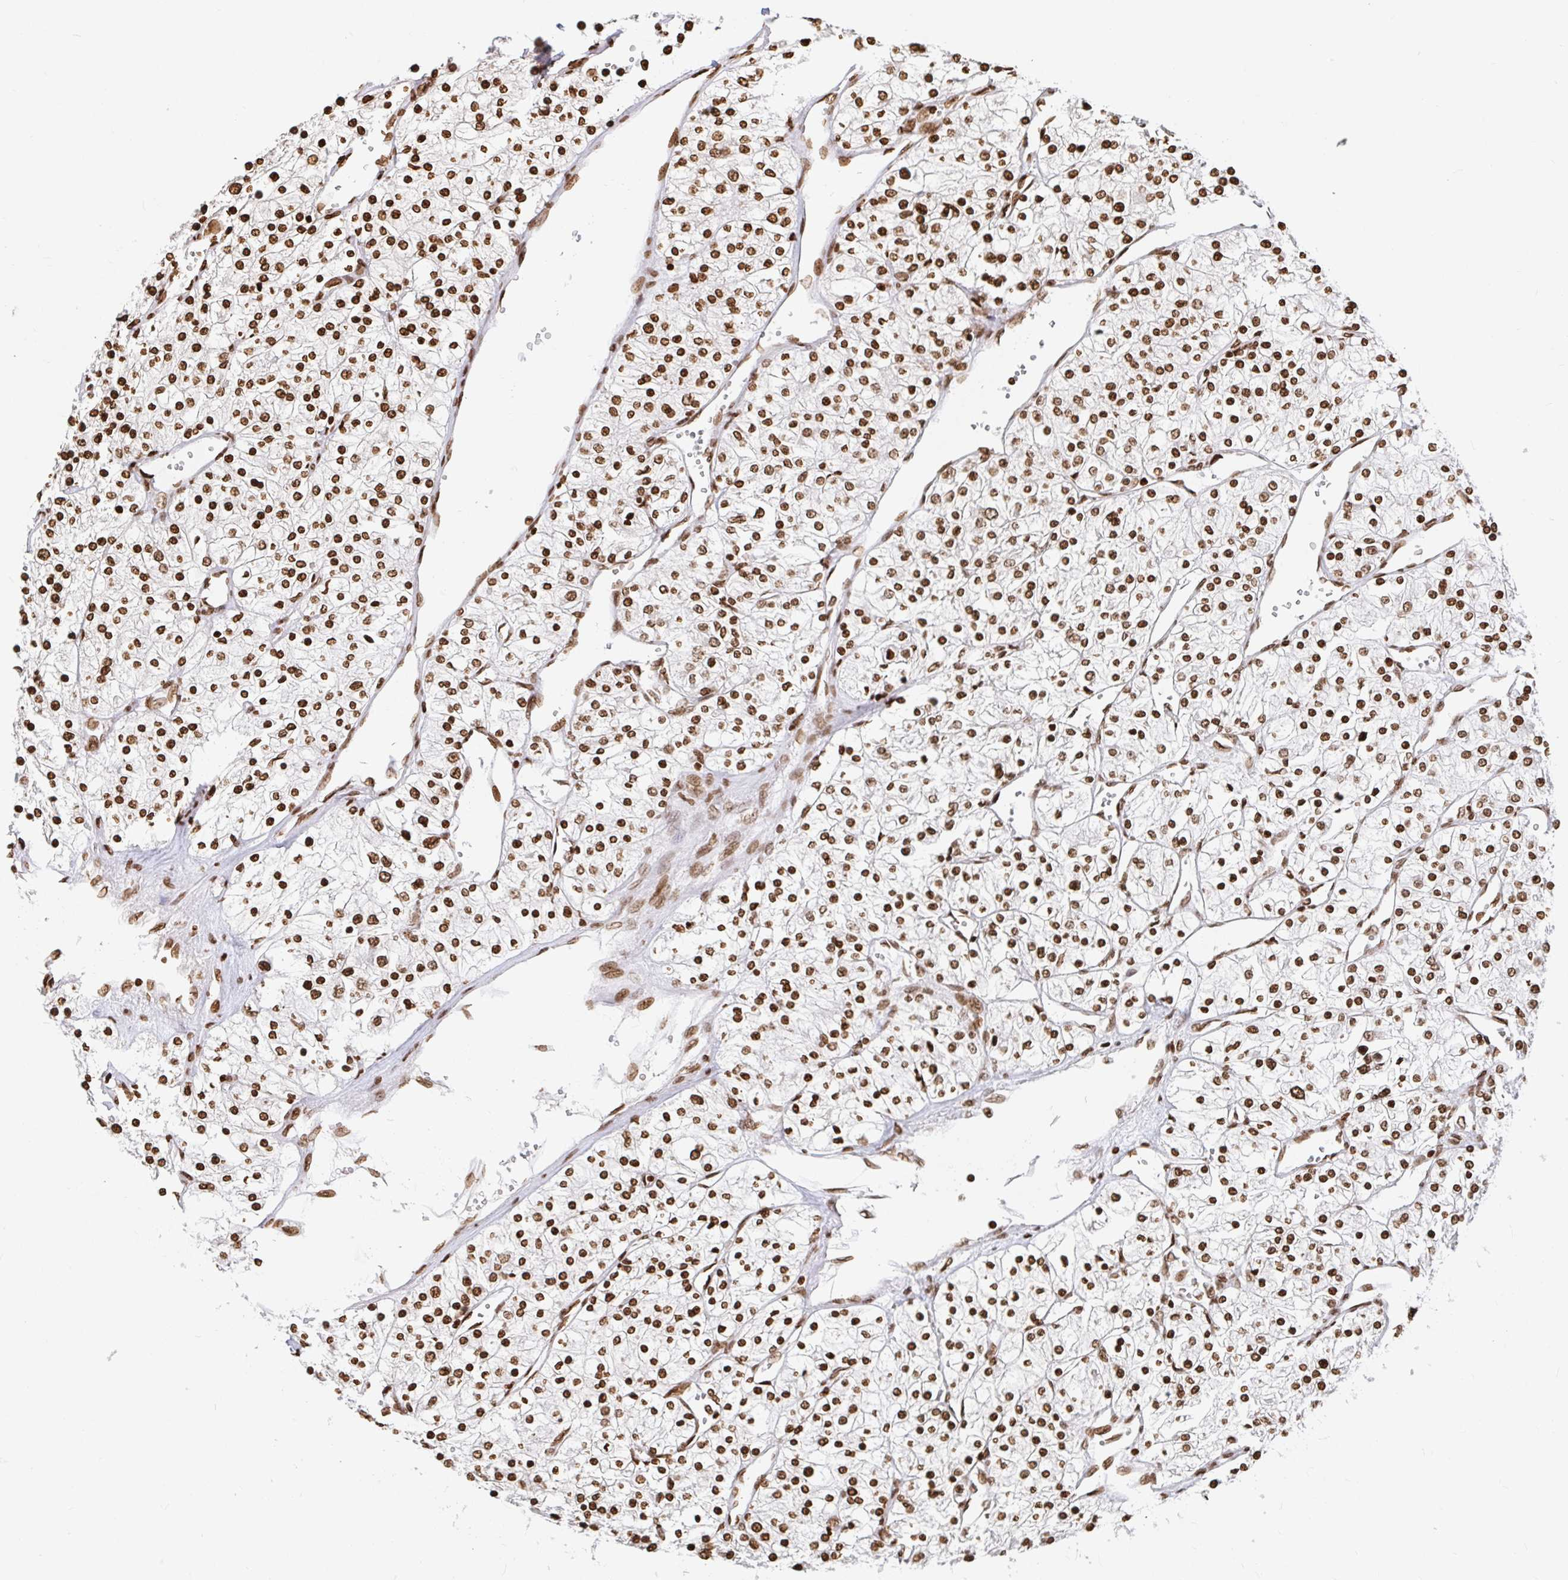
{"staining": {"intensity": "moderate", "quantity": ">75%", "location": "nuclear"}, "tissue": "renal cancer", "cell_type": "Tumor cells", "image_type": "cancer", "snomed": [{"axis": "morphology", "description": "Adenocarcinoma, NOS"}, {"axis": "topography", "description": "Kidney"}], "caption": "Moderate nuclear staining is present in about >75% of tumor cells in renal adenocarcinoma.", "gene": "H2BC5", "patient": {"sex": "male", "age": 80}}